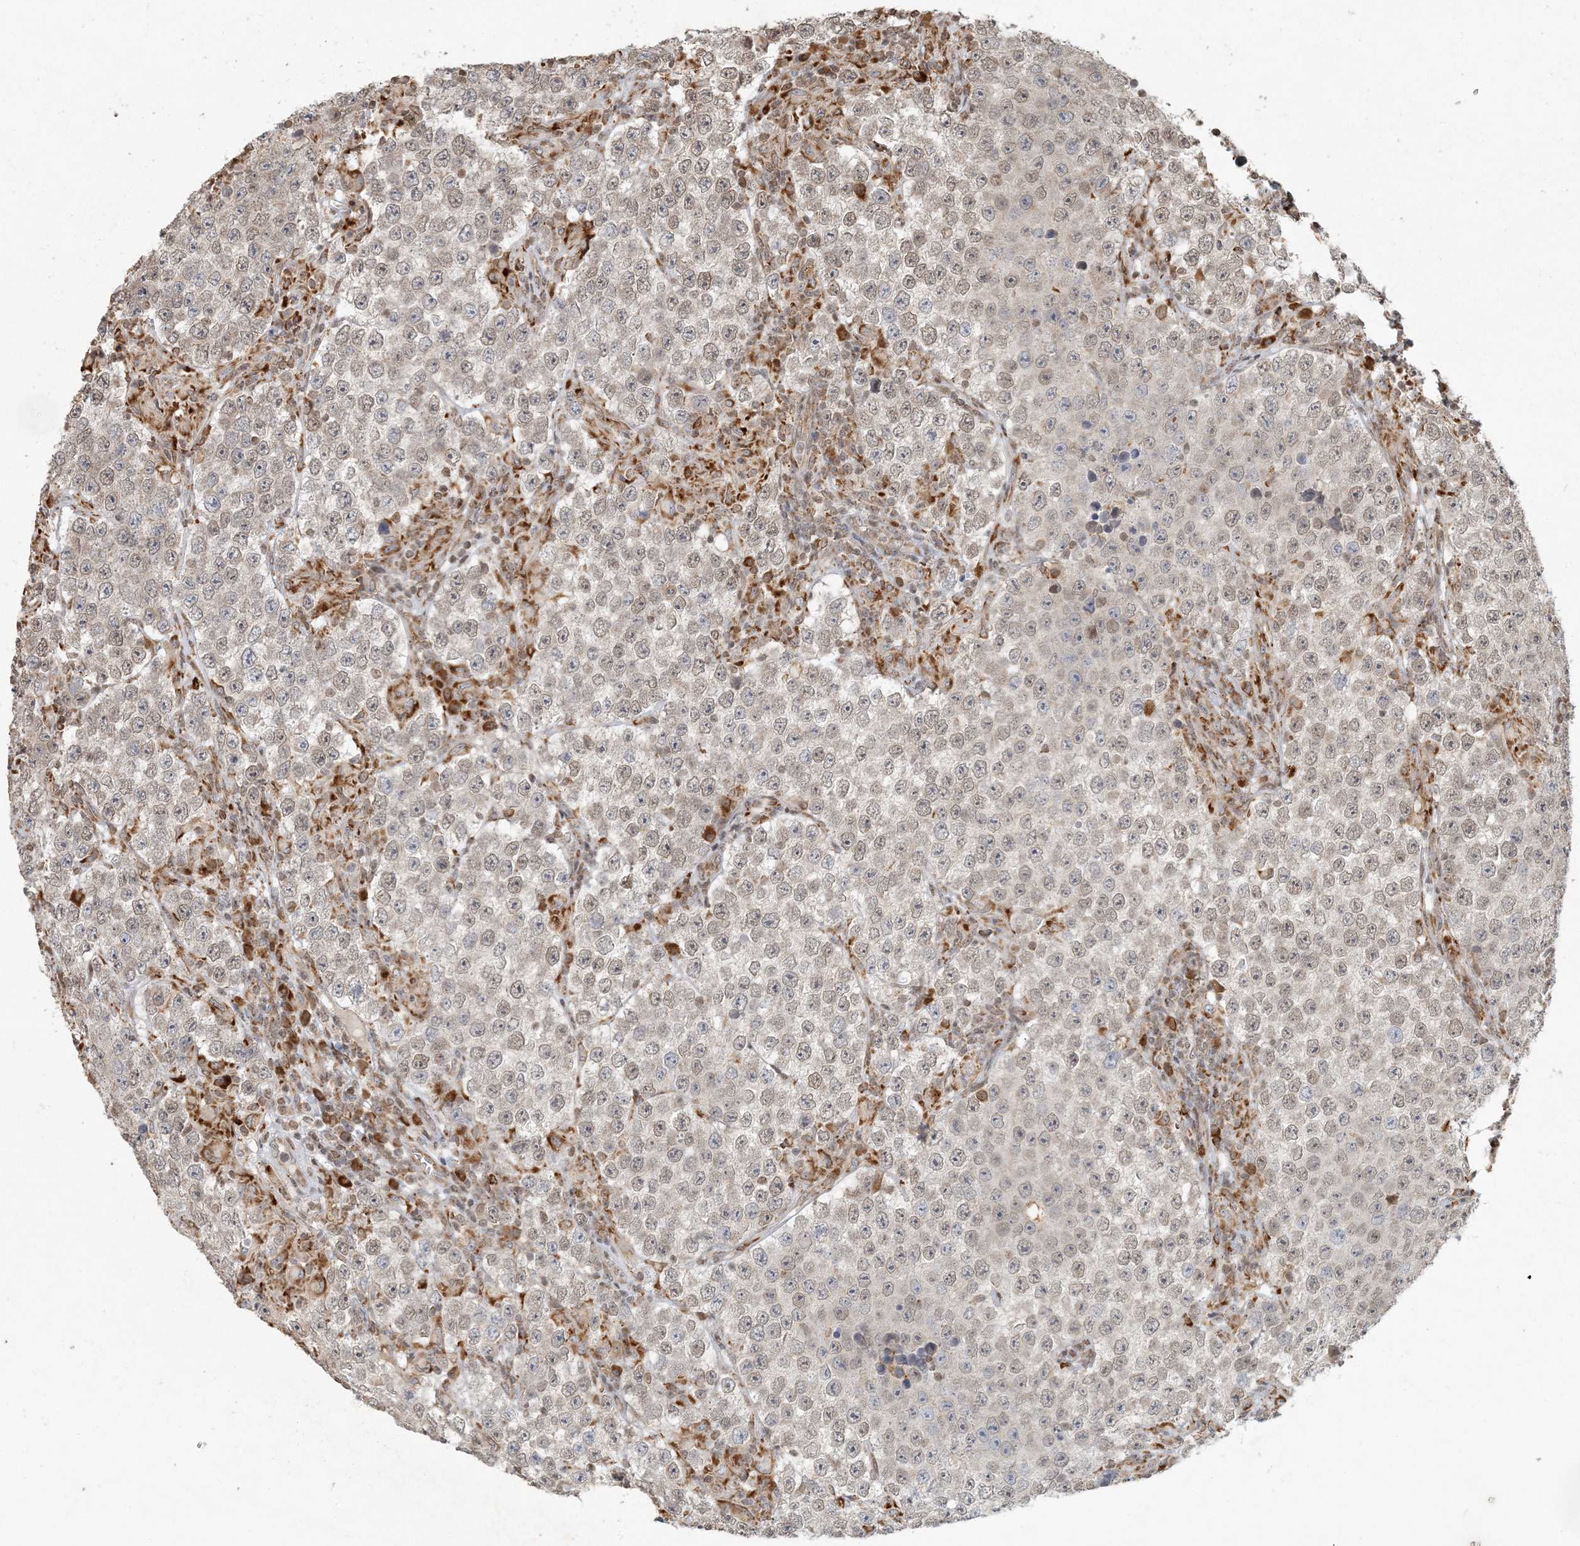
{"staining": {"intensity": "moderate", "quantity": "25%-75%", "location": "nuclear"}, "tissue": "testis cancer", "cell_type": "Tumor cells", "image_type": "cancer", "snomed": [{"axis": "morphology", "description": "Normal tissue, NOS"}, {"axis": "morphology", "description": "Urothelial carcinoma, High grade"}, {"axis": "morphology", "description": "Seminoma, NOS"}, {"axis": "morphology", "description": "Carcinoma, Embryonal, NOS"}, {"axis": "topography", "description": "Urinary bladder"}, {"axis": "topography", "description": "Testis"}], "caption": "Immunohistochemical staining of seminoma (testis) demonstrates medium levels of moderate nuclear protein staining in approximately 25%-75% of tumor cells.", "gene": "AK9", "patient": {"sex": "male", "age": 41}}